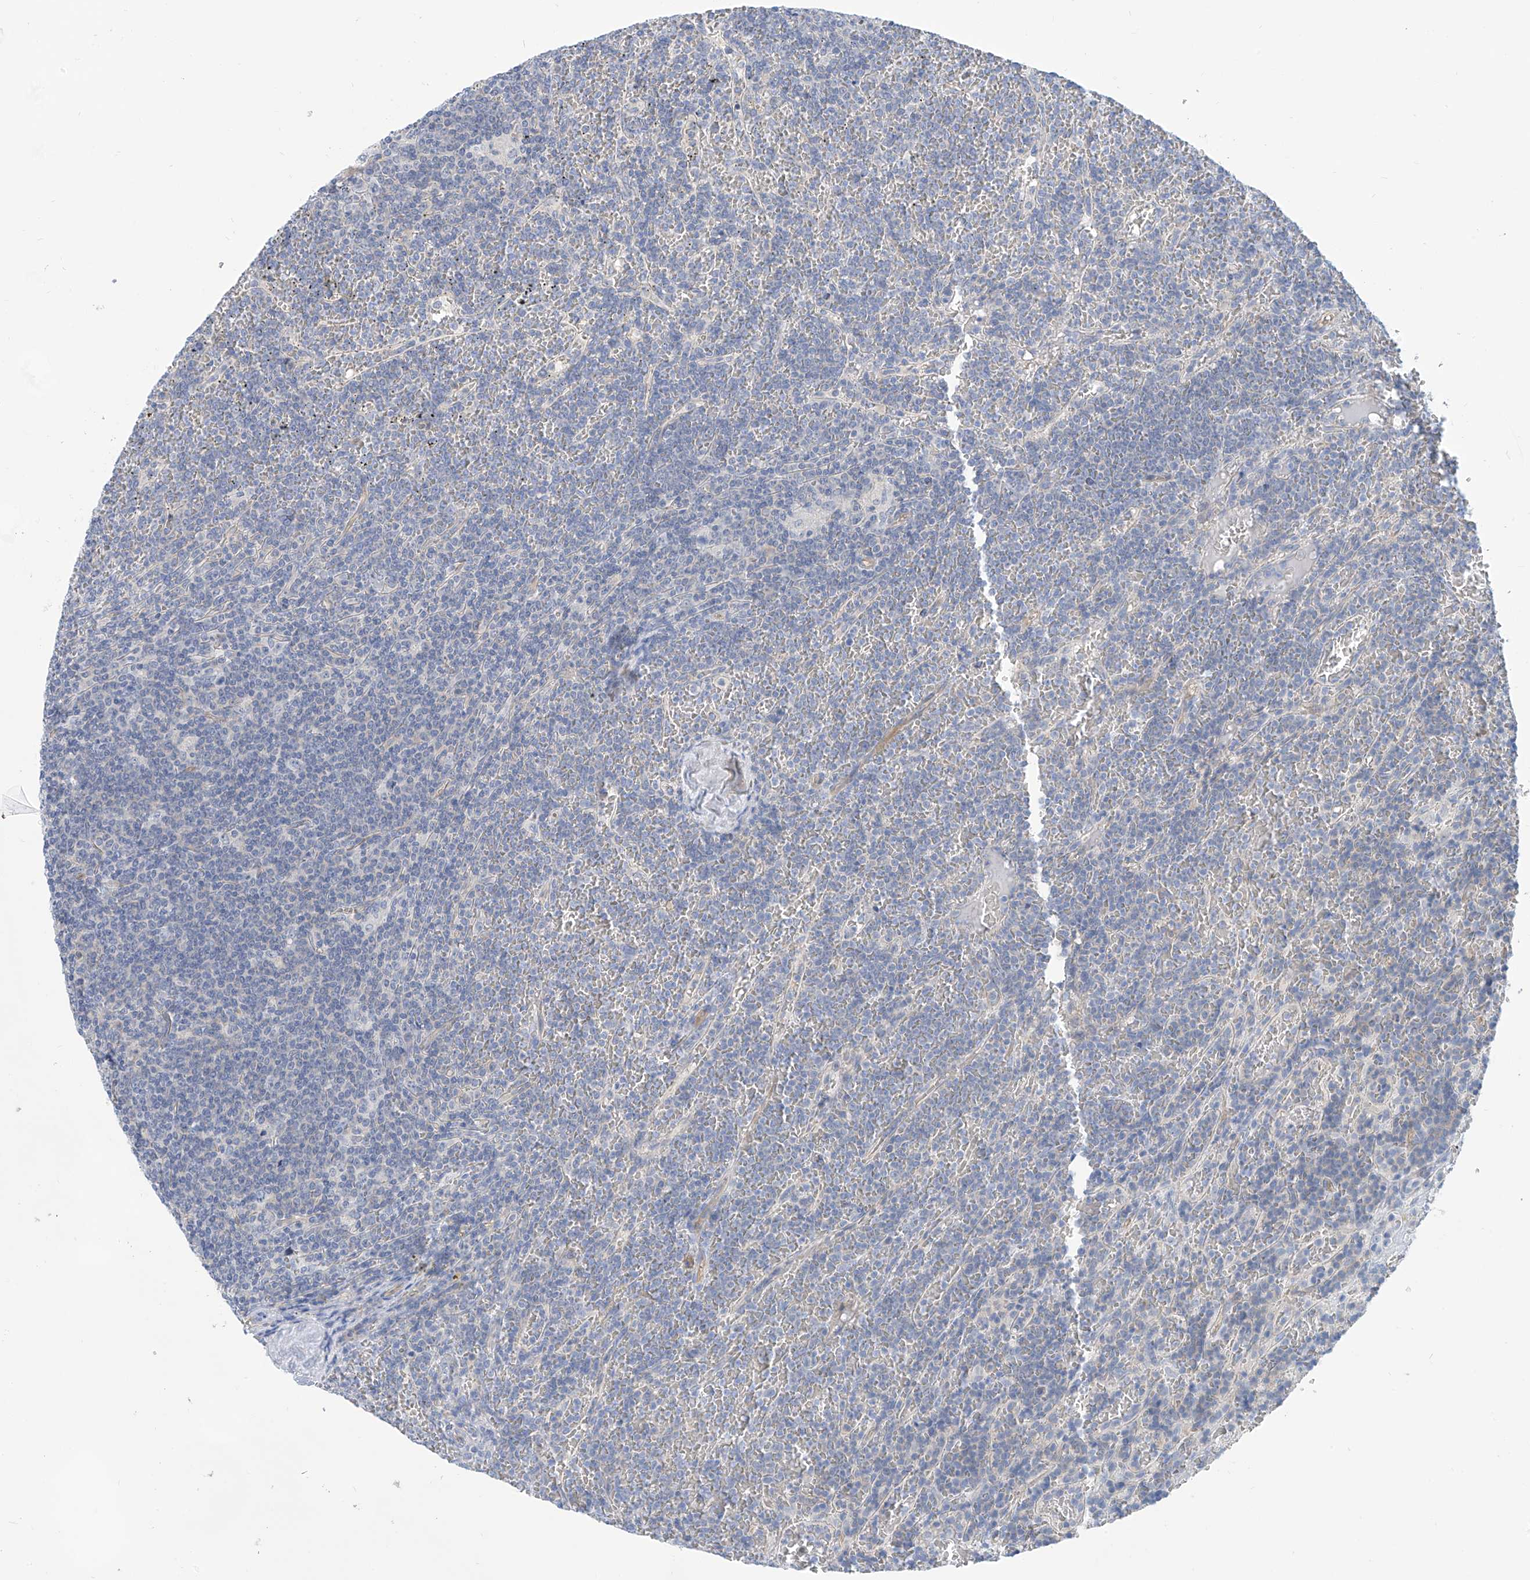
{"staining": {"intensity": "negative", "quantity": "none", "location": "none"}, "tissue": "lymphoma", "cell_type": "Tumor cells", "image_type": "cancer", "snomed": [{"axis": "morphology", "description": "Malignant lymphoma, non-Hodgkin's type, Low grade"}, {"axis": "topography", "description": "Spleen"}], "caption": "A high-resolution photomicrograph shows immunohistochemistry staining of lymphoma, which reveals no significant expression in tumor cells.", "gene": "PIK3C2B", "patient": {"sex": "female", "age": 19}}